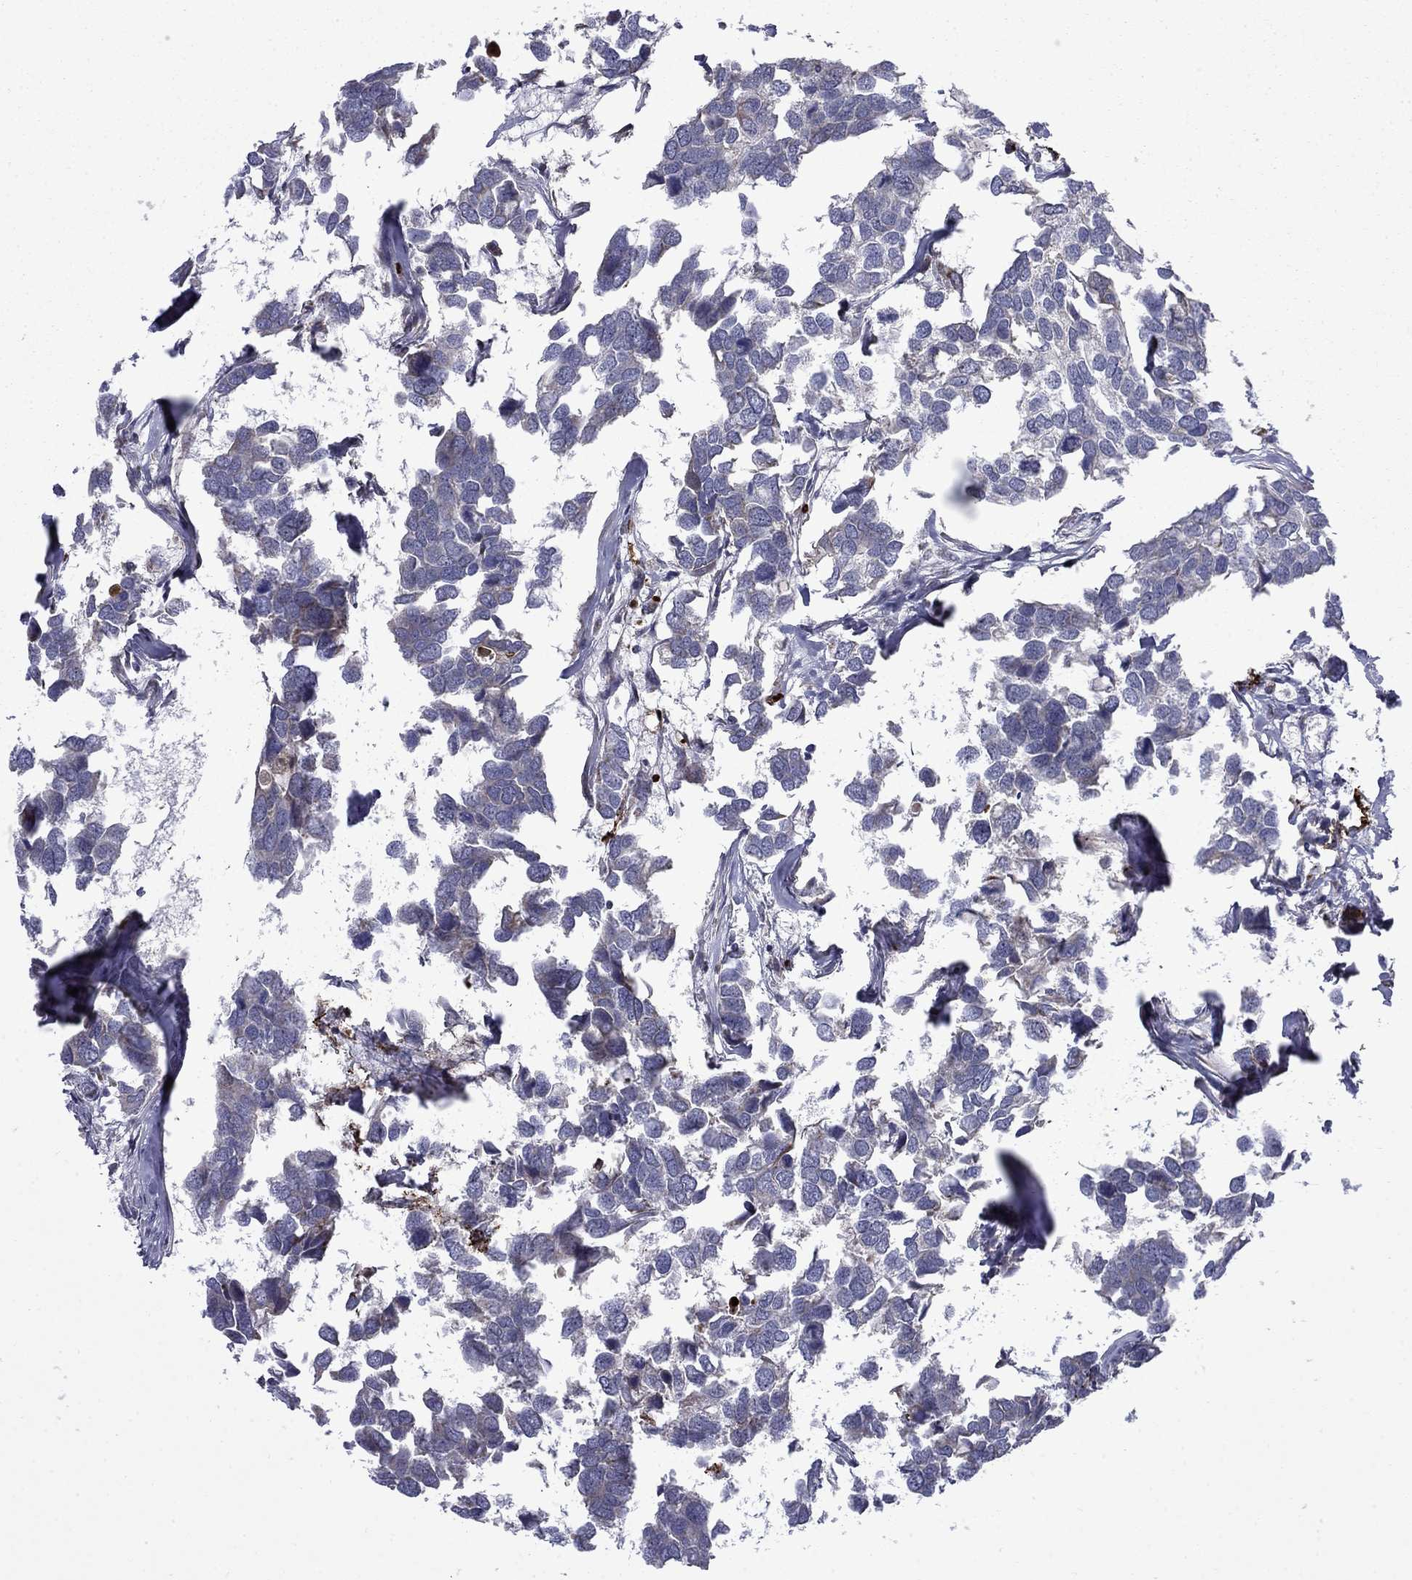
{"staining": {"intensity": "negative", "quantity": "none", "location": "none"}, "tissue": "breast cancer", "cell_type": "Tumor cells", "image_type": "cancer", "snomed": [{"axis": "morphology", "description": "Duct carcinoma"}, {"axis": "topography", "description": "Breast"}], "caption": "Tumor cells show no significant staining in breast invasive ductal carcinoma.", "gene": "DOP1B", "patient": {"sex": "female", "age": 83}}